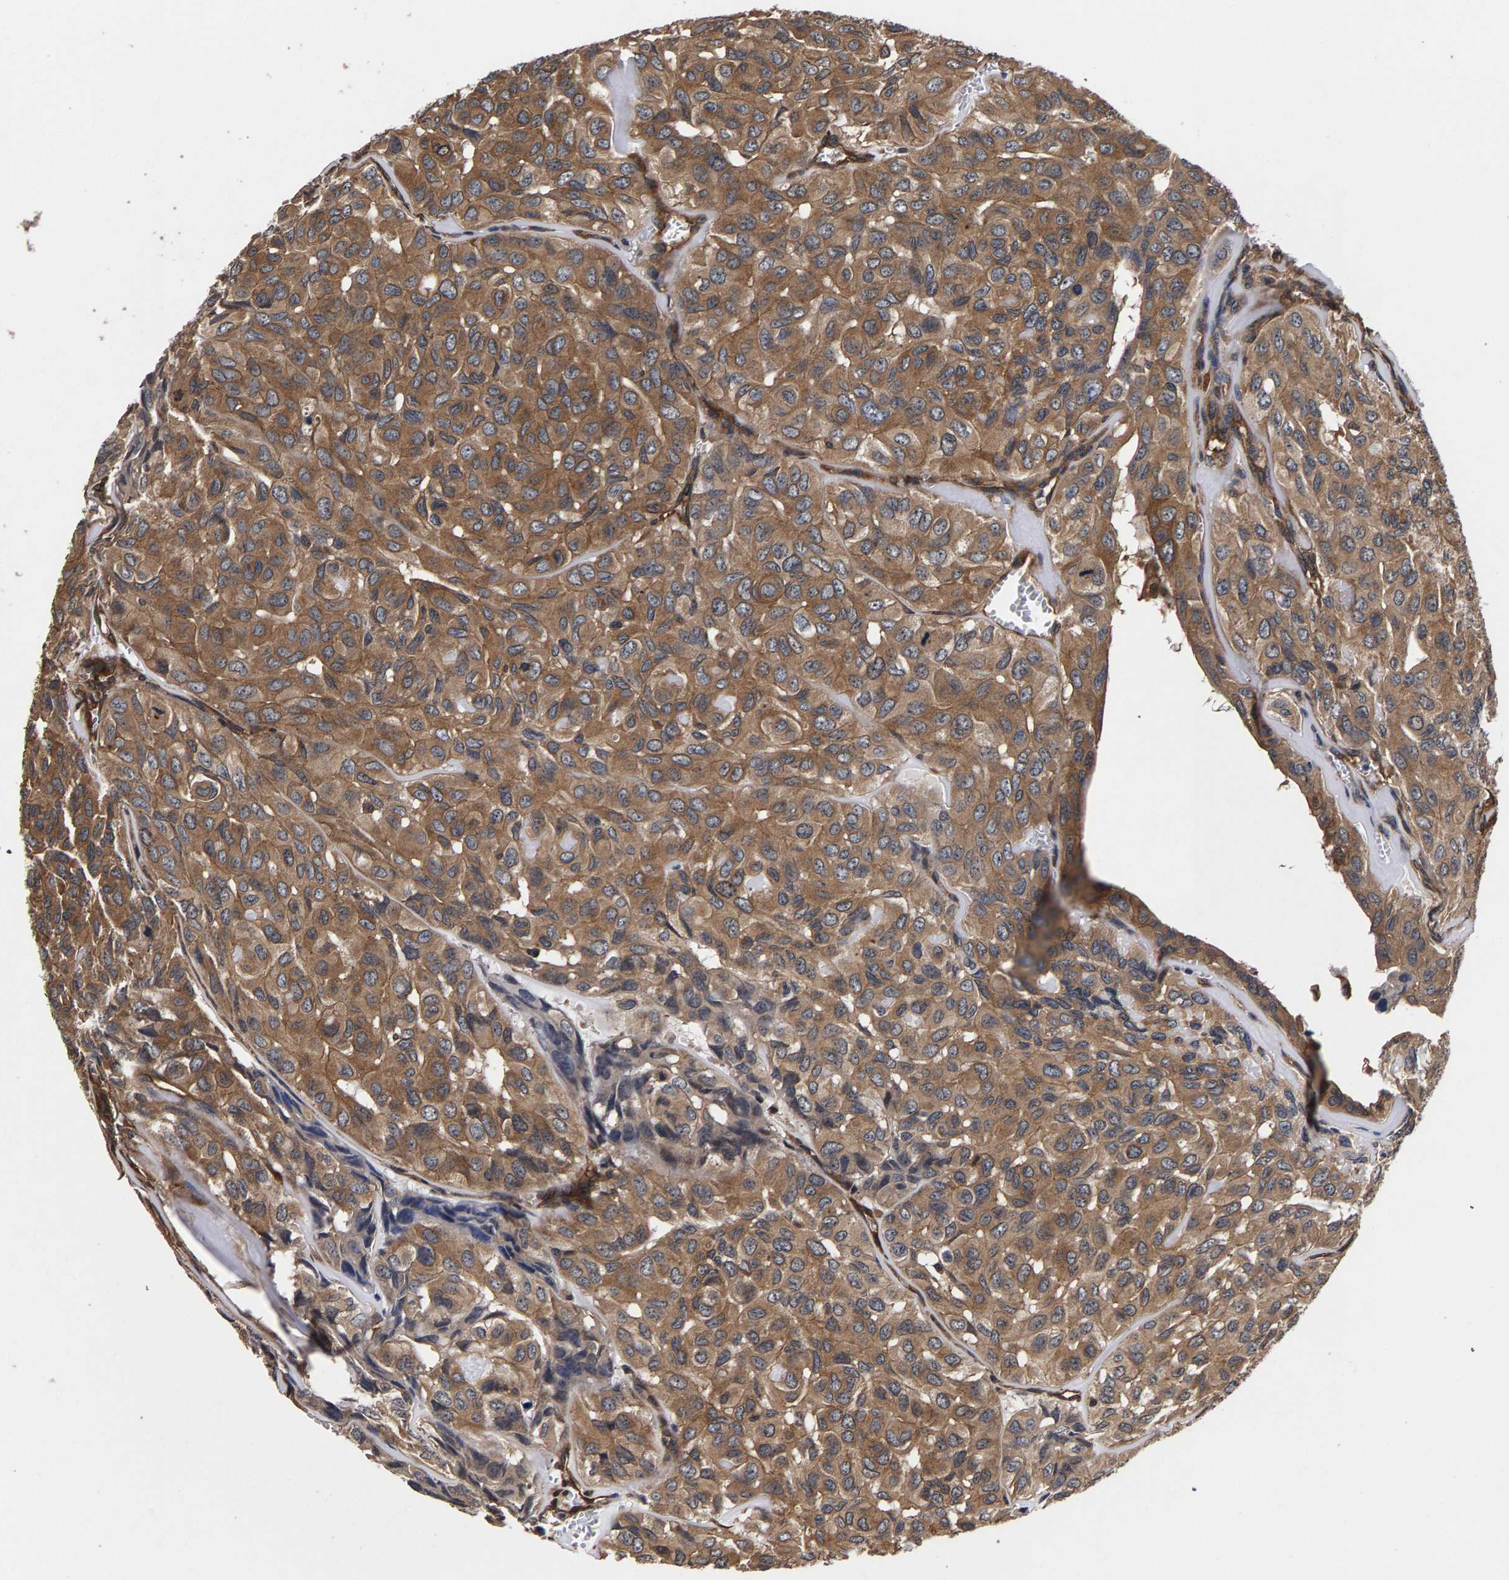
{"staining": {"intensity": "moderate", "quantity": ">75%", "location": "cytoplasmic/membranous"}, "tissue": "head and neck cancer", "cell_type": "Tumor cells", "image_type": "cancer", "snomed": [{"axis": "morphology", "description": "Adenocarcinoma, NOS"}, {"axis": "topography", "description": "Salivary gland, NOS"}, {"axis": "topography", "description": "Head-Neck"}], "caption": "A photomicrograph of head and neck cancer stained for a protein displays moderate cytoplasmic/membranous brown staining in tumor cells.", "gene": "MARCHF7", "patient": {"sex": "female", "age": 76}}